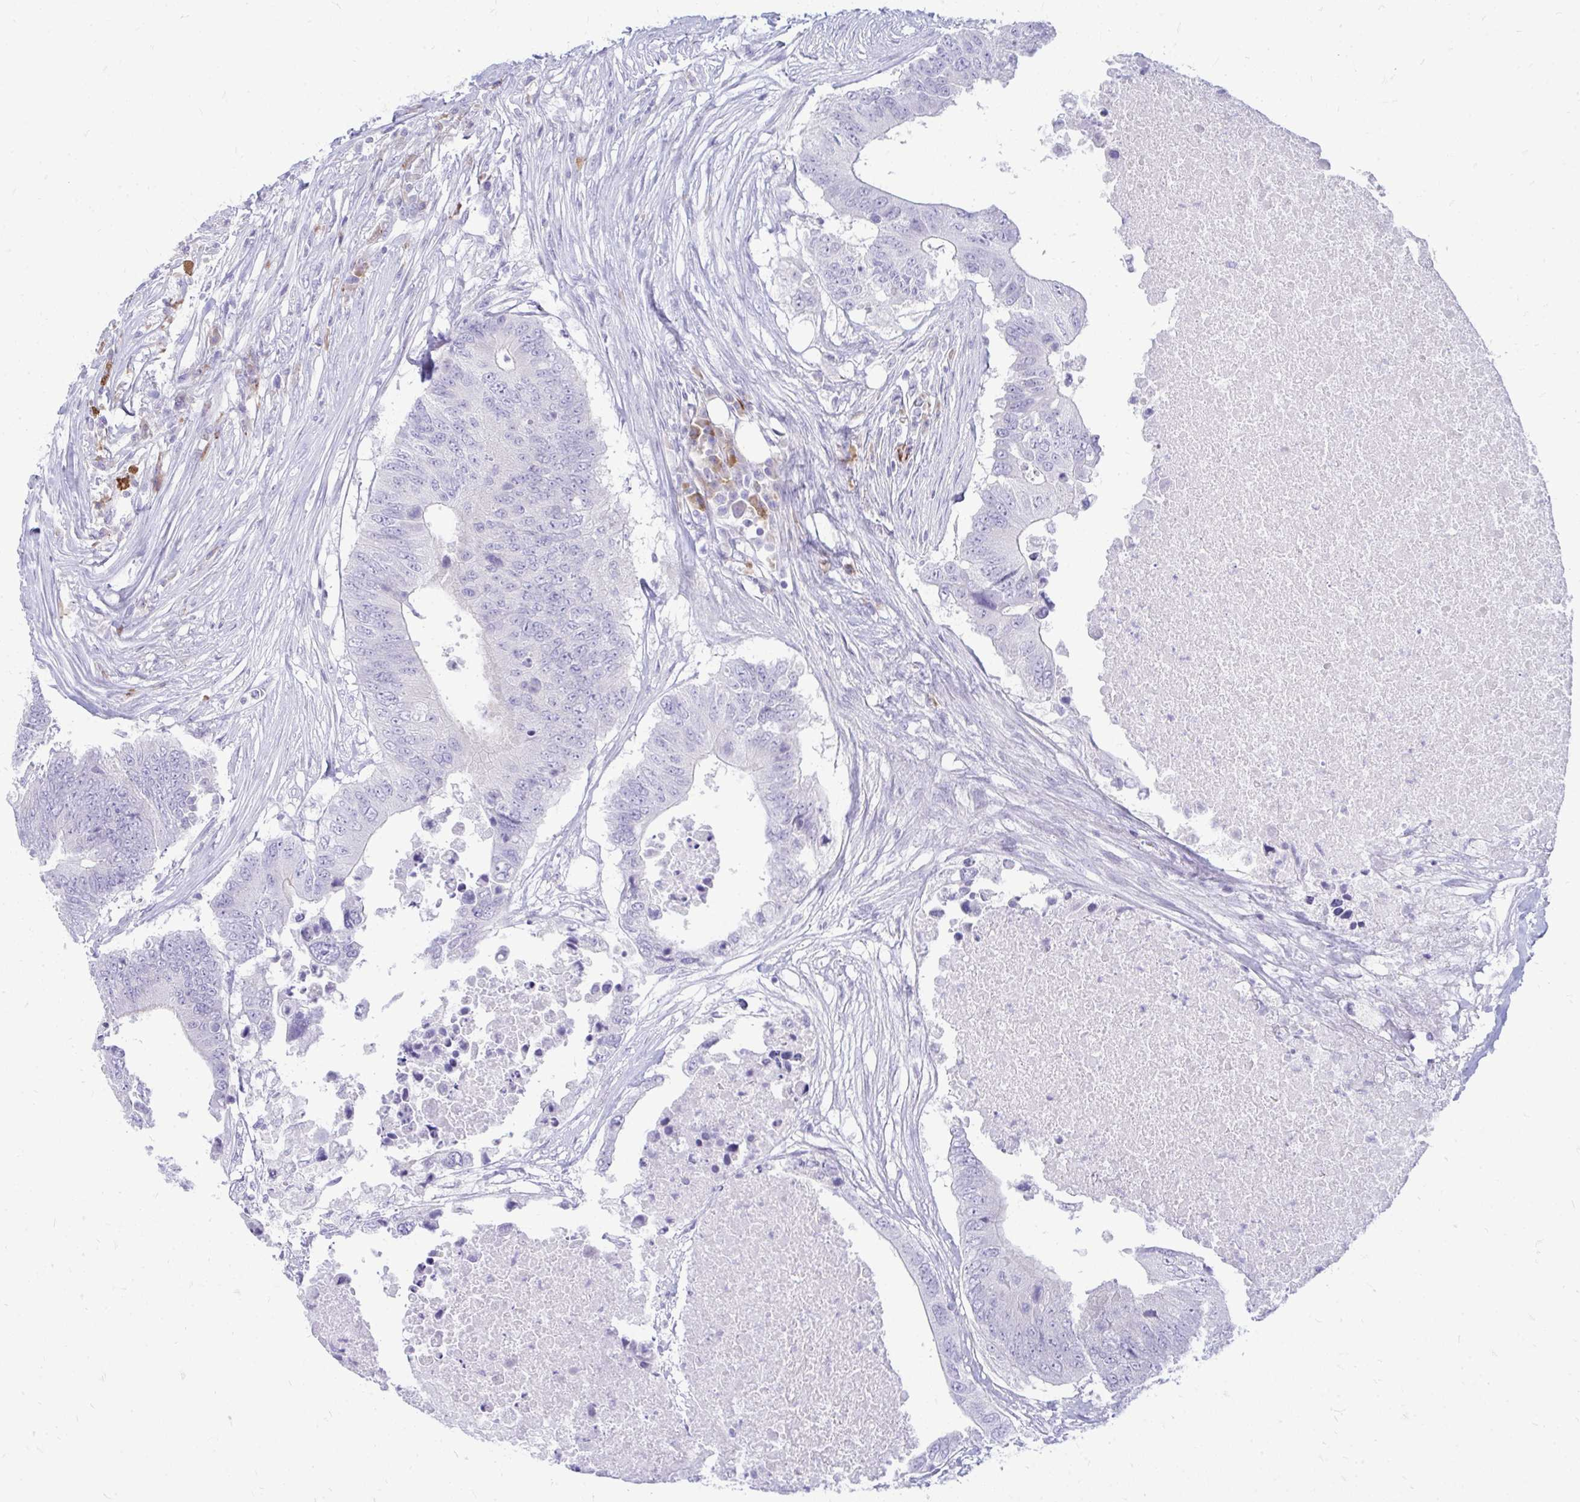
{"staining": {"intensity": "negative", "quantity": "none", "location": "none"}, "tissue": "colorectal cancer", "cell_type": "Tumor cells", "image_type": "cancer", "snomed": [{"axis": "morphology", "description": "Adenocarcinoma, NOS"}, {"axis": "topography", "description": "Colon"}], "caption": "This is an immunohistochemistry histopathology image of colorectal cancer. There is no staining in tumor cells.", "gene": "TSPEAR", "patient": {"sex": "male", "age": 71}}